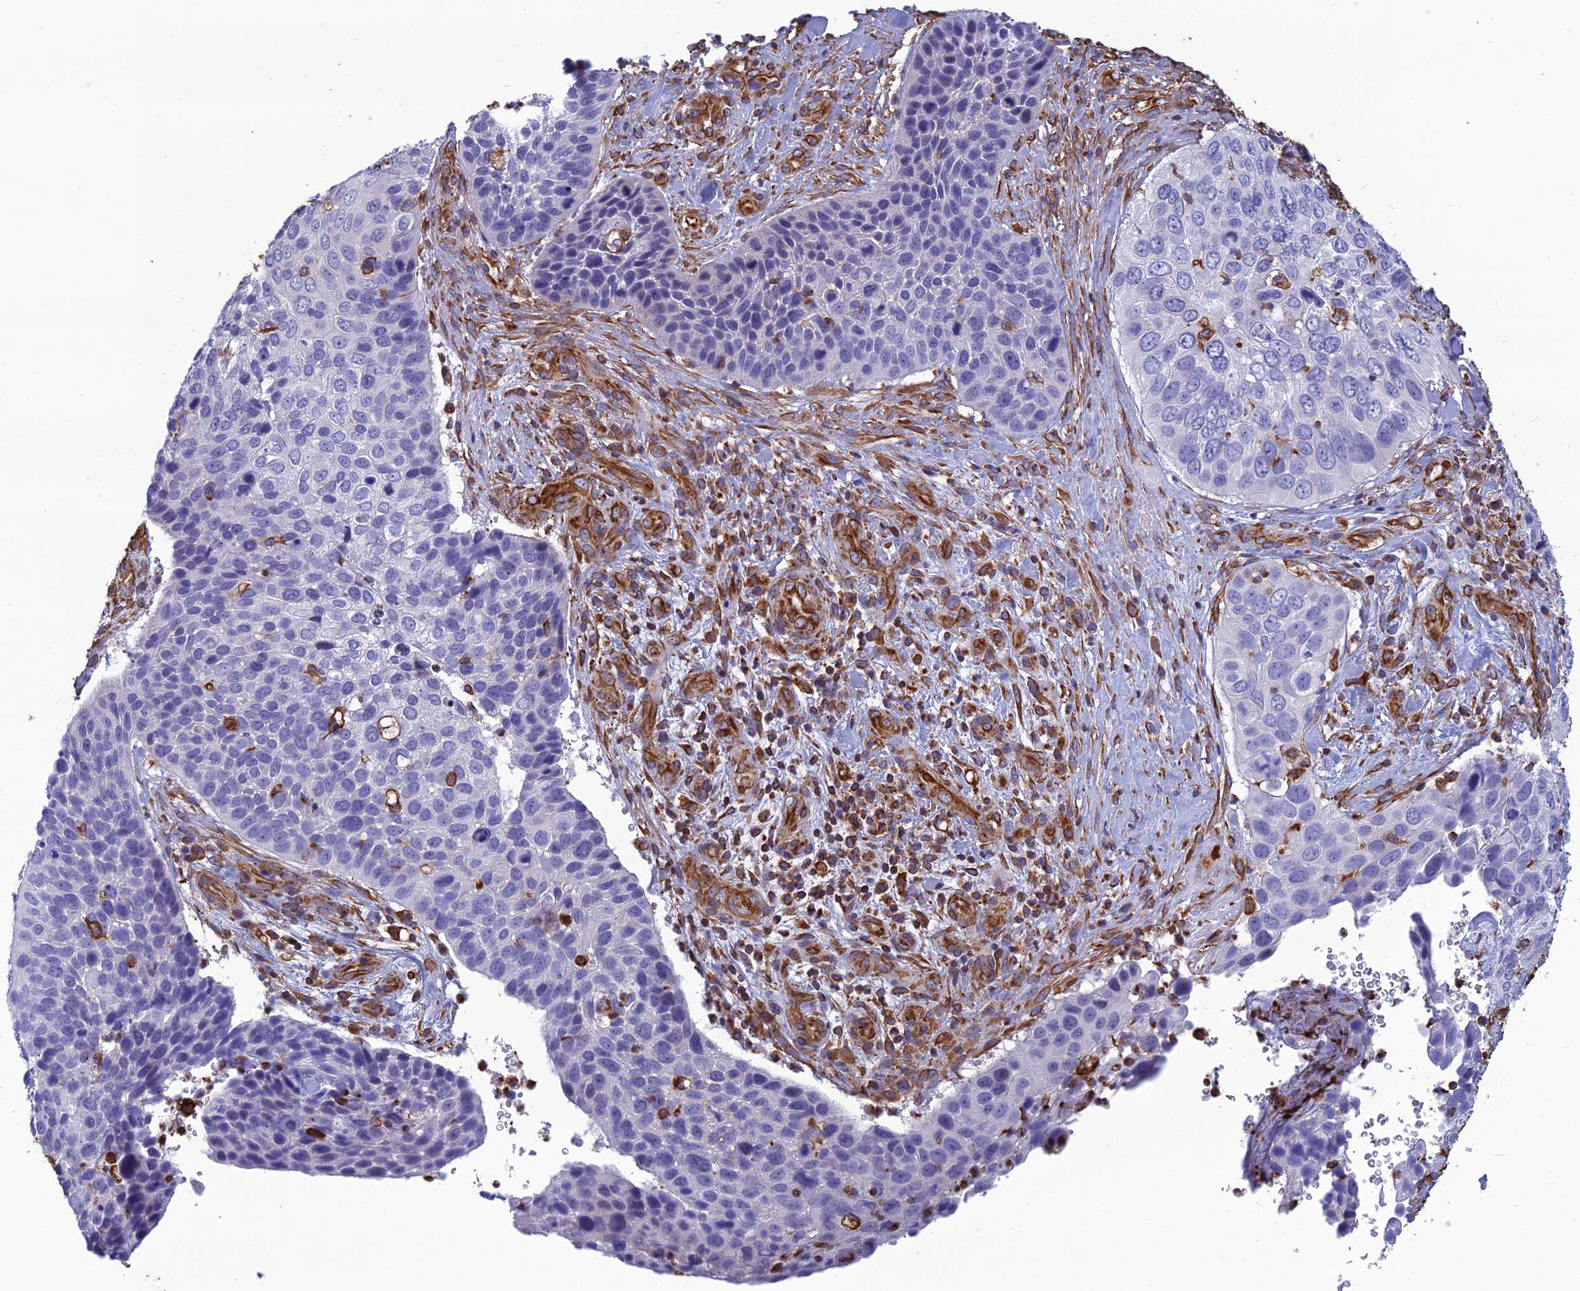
{"staining": {"intensity": "negative", "quantity": "none", "location": "none"}, "tissue": "skin cancer", "cell_type": "Tumor cells", "image_type": "cancer", "snomed": [{"axis": "morphology", "description": "Basal cell carcinoma"}, {"axis": "topography", "description": "Skin"}], "caption": "A micrograph of skin cancer stained for a protein reveals no brown staining in tumor cells. Brightfield microscopy of IHC stained with DAB (3,3'-diaminobenzidine) (brown) and hematoxylin (blue), captured at high magnification.", "gene": "PSMD11", "patient": {"sex": "female", "age": 74}}